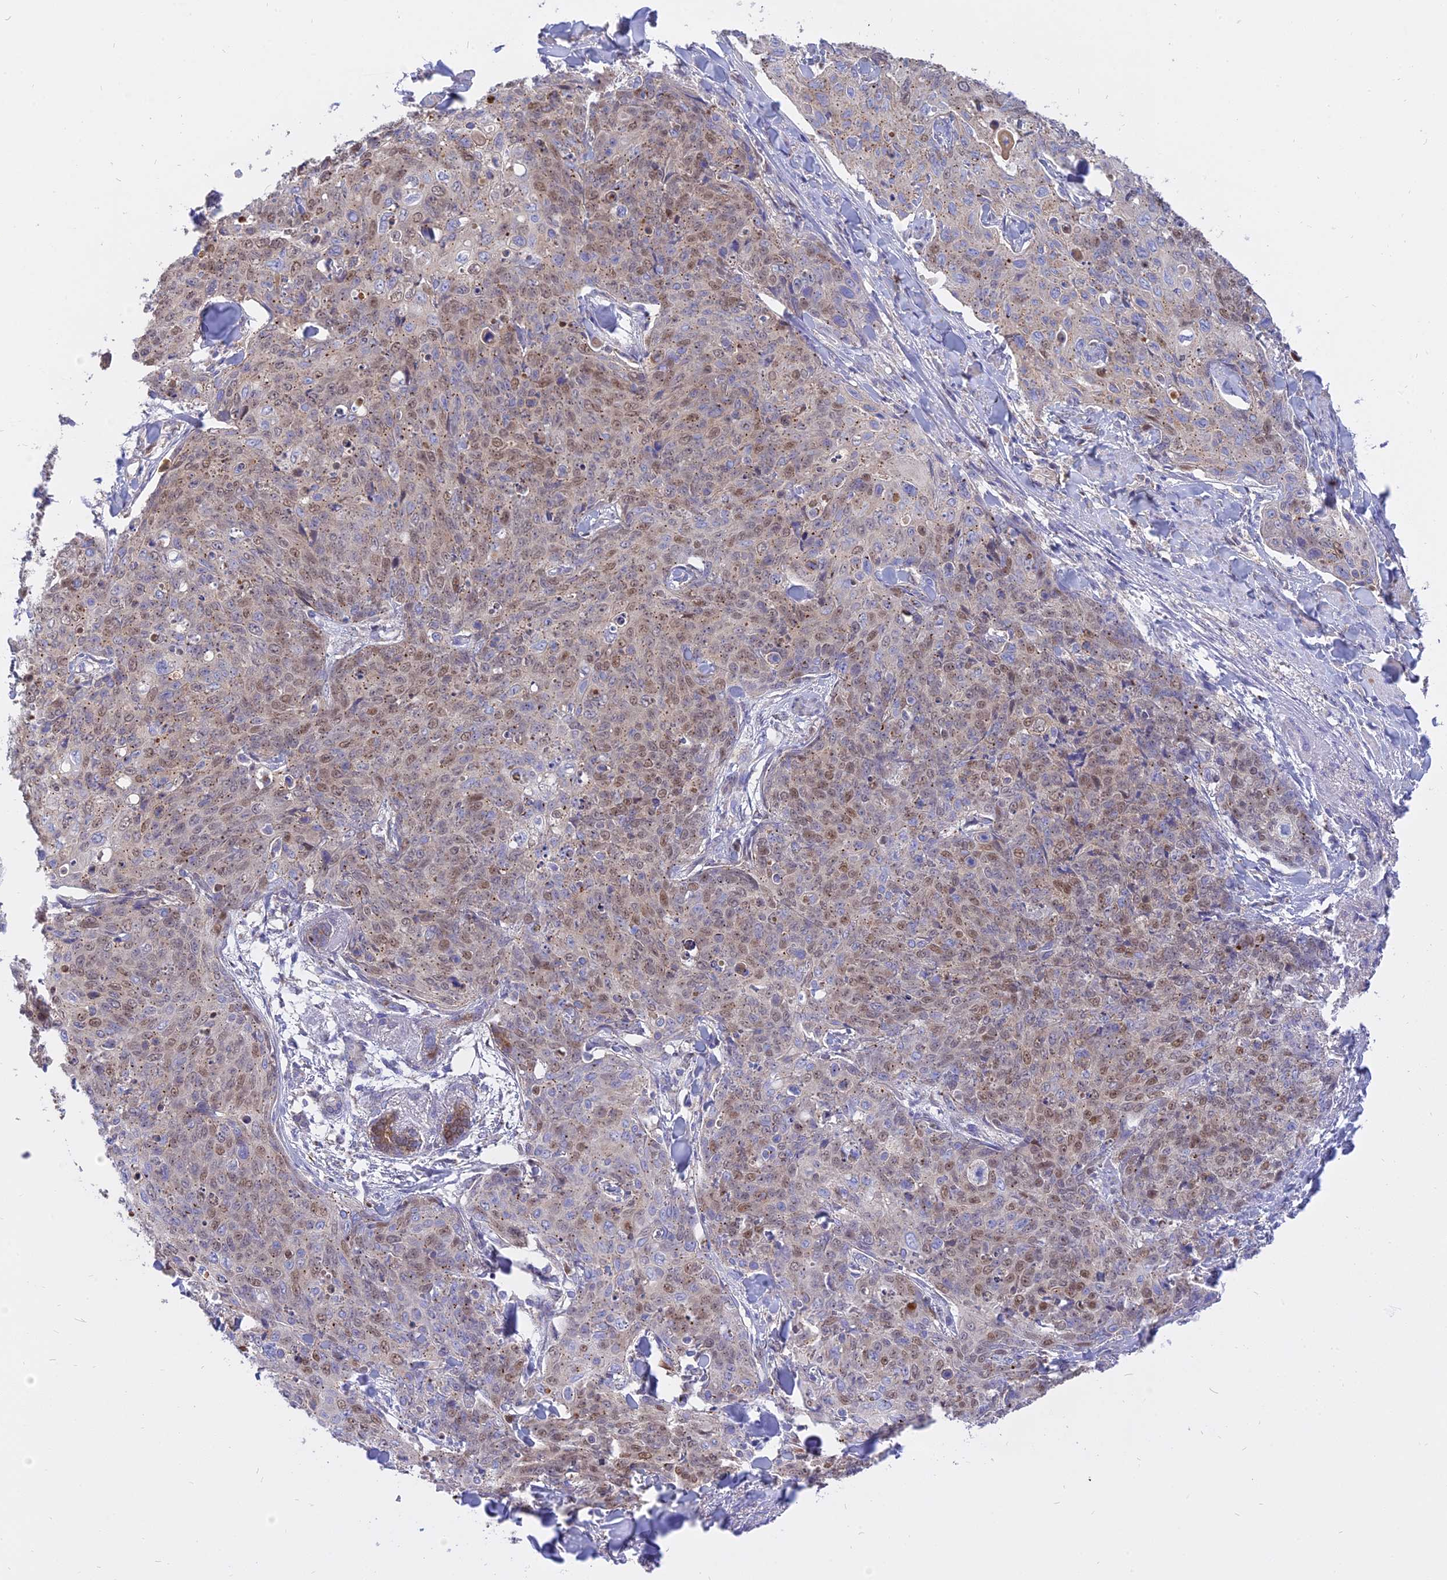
{"staining": {"intensity": "moderate", "quantity": "25%-75%", "location": "nuclear"}, "tissue": "skin cancer", "cell_type": "Tumor cells", "image_type": "cancer", "snomed": [{"axis": "morphology", "description": "Squamous cell carcinoma, NOS"}, {"axis": "topography", "description": "Skin"}, {"axis": "topography", "description": "Vulva"}], "caption": "Immunohistochemical staining of skin squamous cell carcinoma exhibits moderate nuclear protein expression in about 25%-75% of tumor cells.", "gene": "CENPV", "patient": {"sex": "female", "age": 85}}